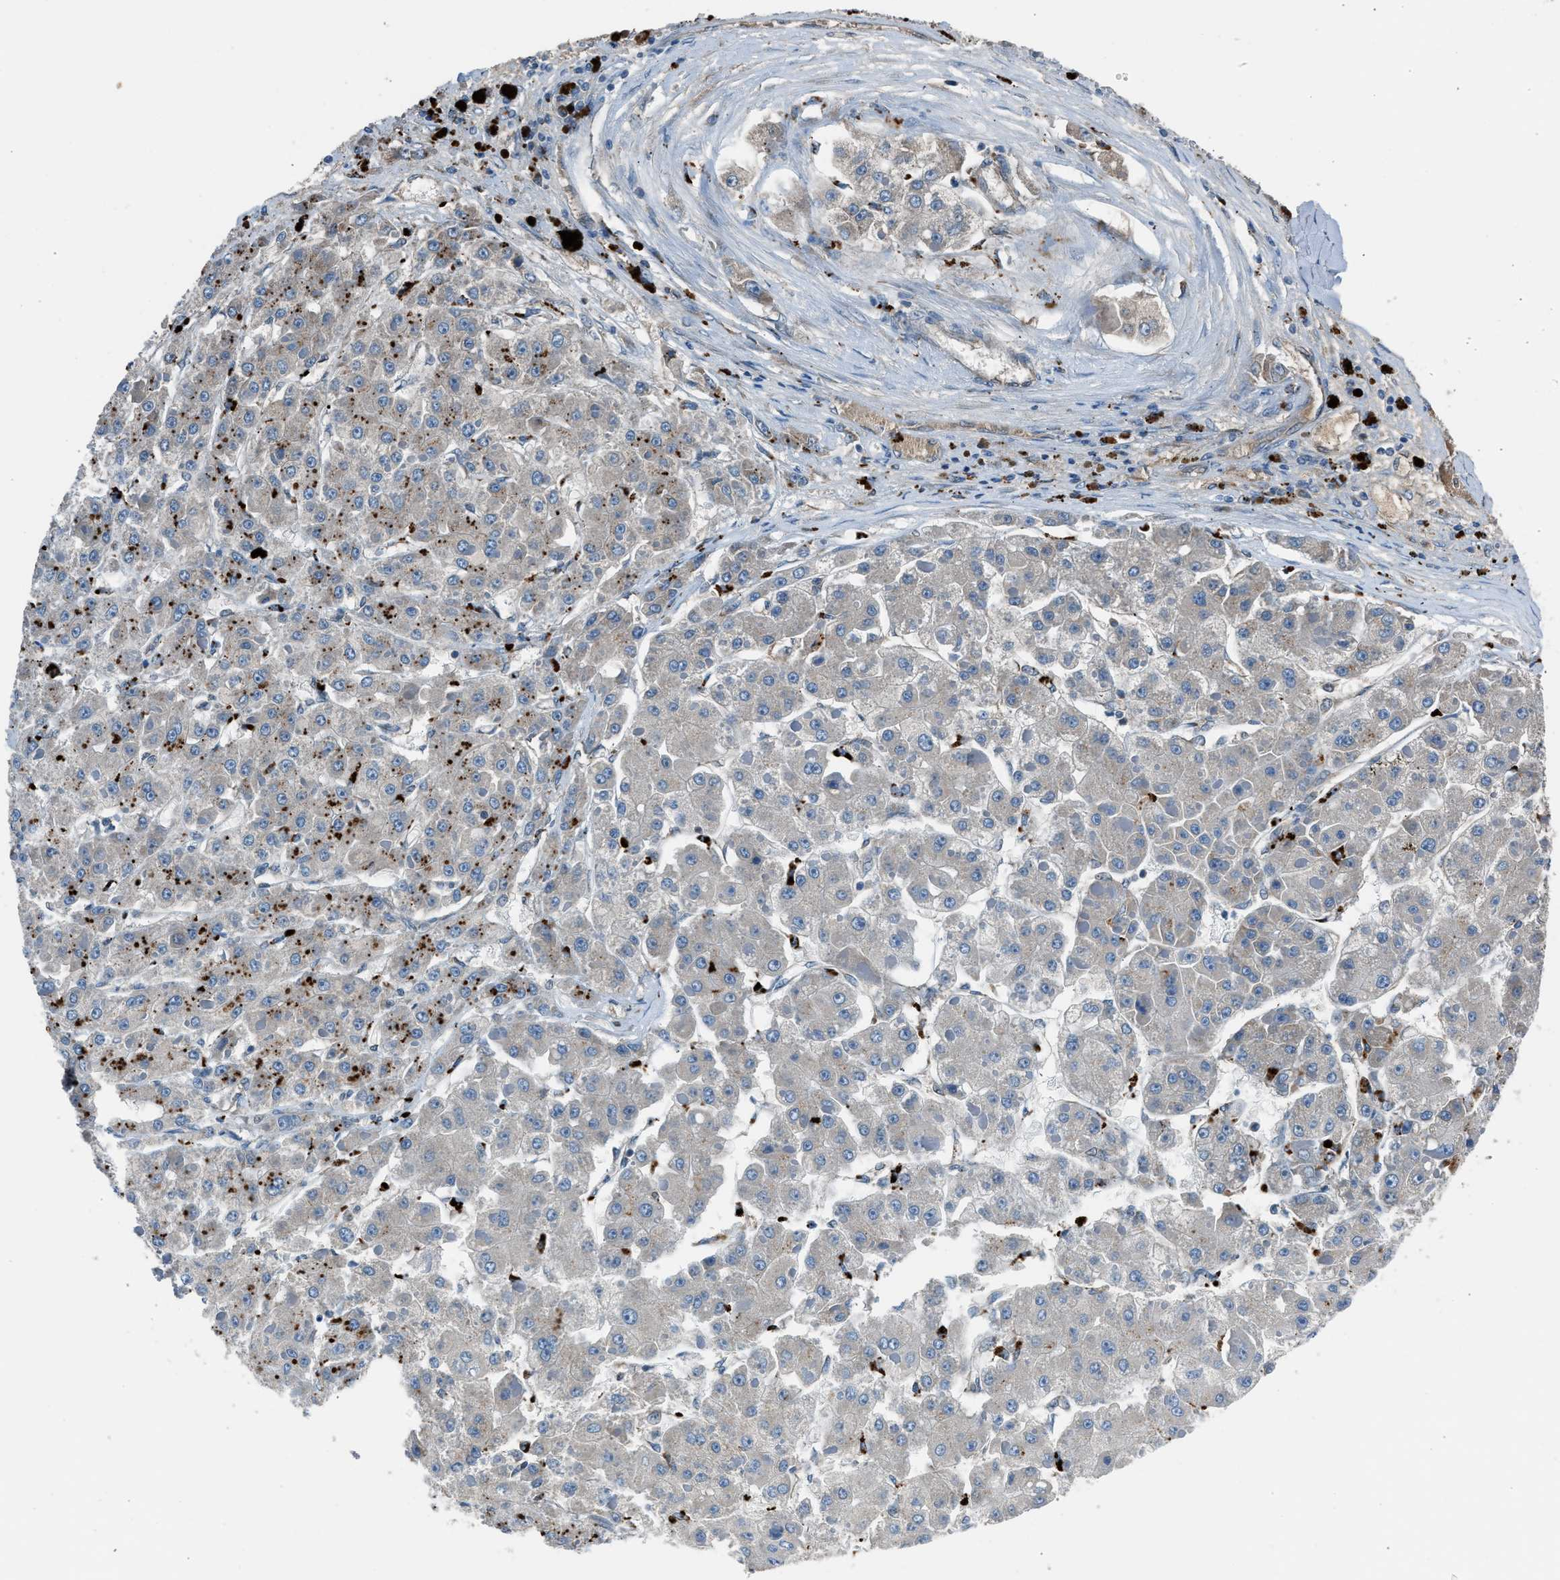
{"staining": {"intensity": "strong", "quantity": "<25%", "location": "cytoplasmic/membranous"}, "tissue": "liver cancer", "cell_type": "Tumor cells", "image_type": "cancer", "snomed": [{"axis": "morphology", "description": "Carcinoma, Hepatocellular, NOS"}, {"axis": "topography", "description": "Liver"}], "caption": "Immunohistochemistry (IHC) (DAB (3,3'-diaminobenzidine)) staining of hepatocellular carcinoma (liver) shows strong cytoplasmic/membranous protein staining in approximately <25% of tumor cells.", "gene": "LMBR1", "patient": {"sex": "female", "age": 73}}